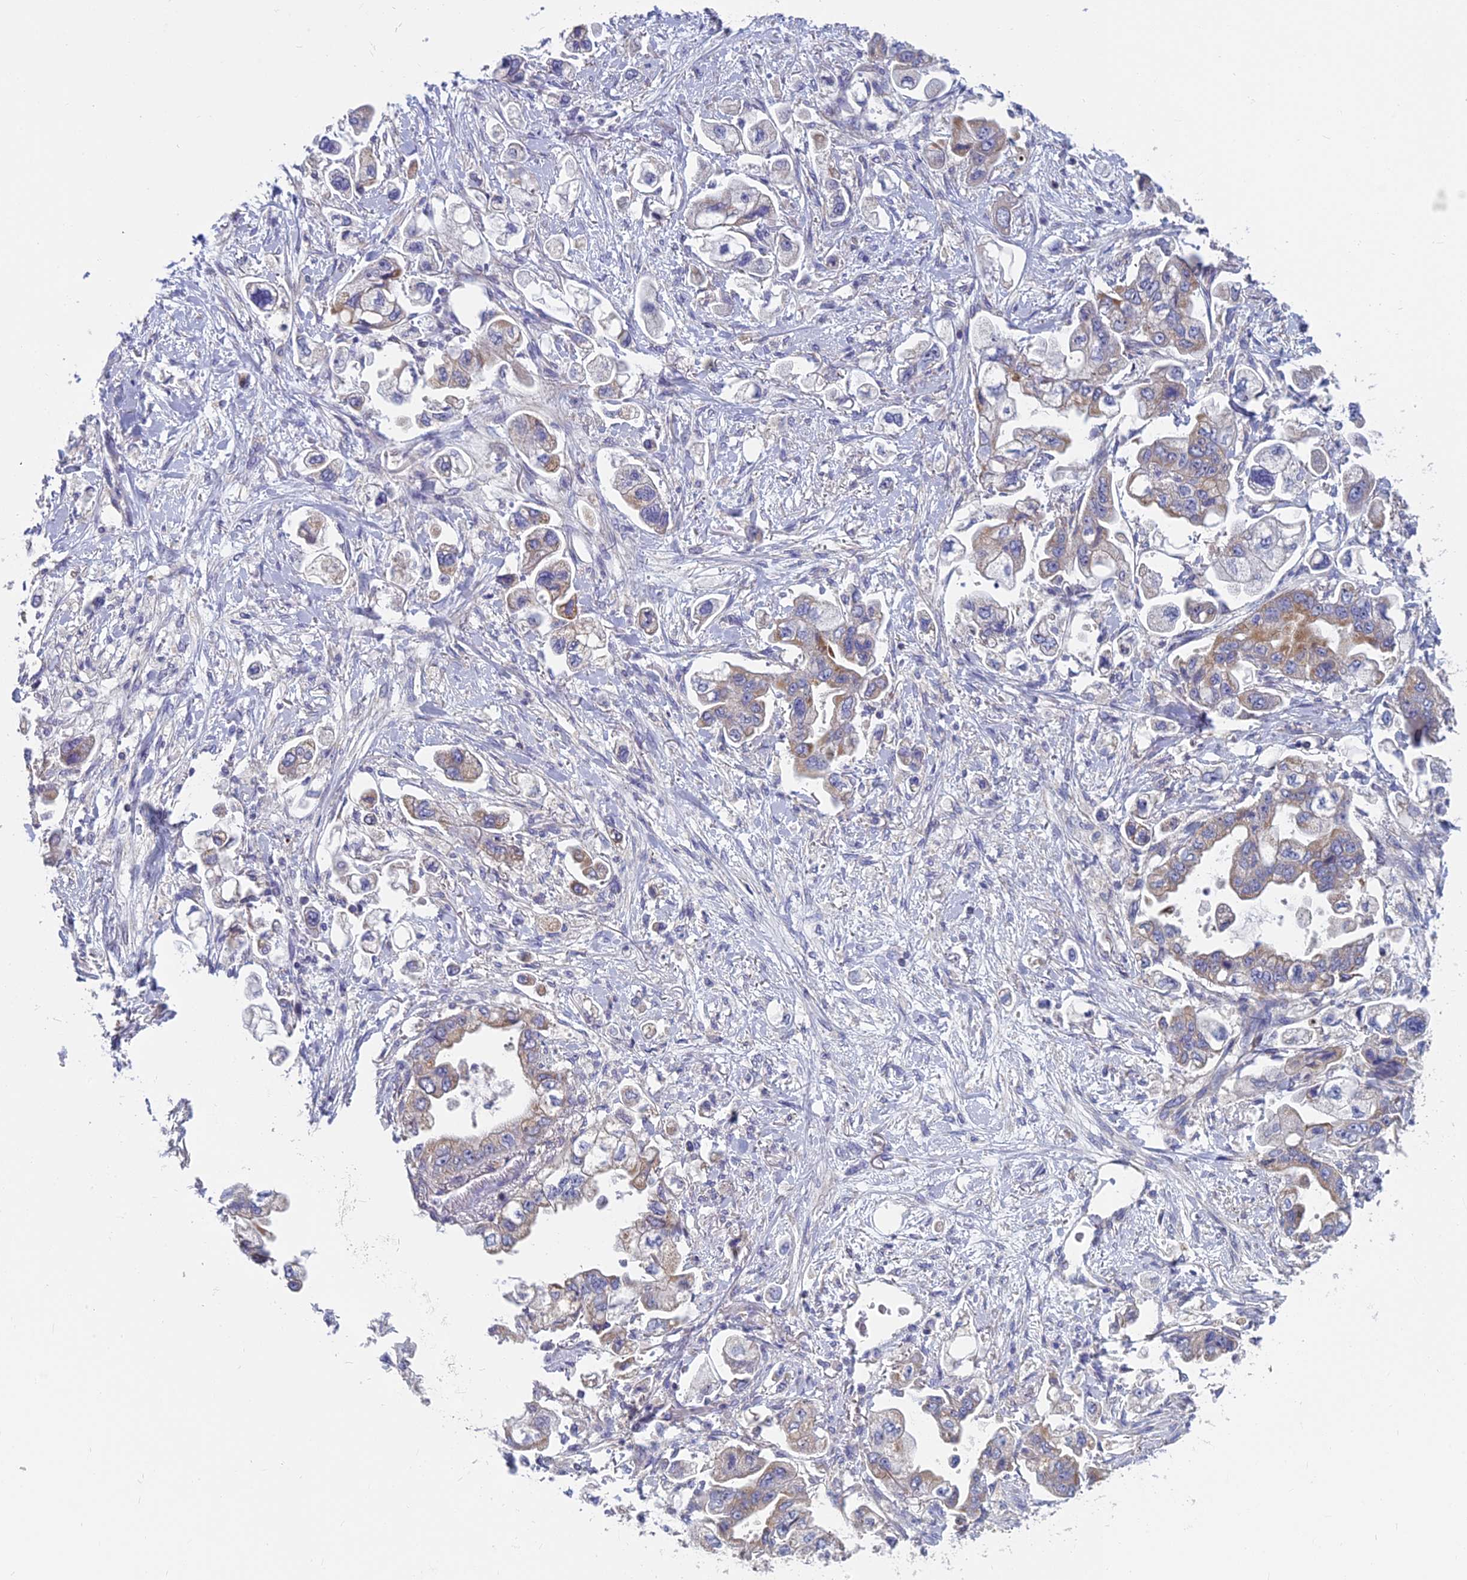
{"staining": {"intensity": "moderate", "quantity": "<25%", "location": "cytoplasmic/membranous"}, "tissue": "stomach cancer", "cell_type": "Tumor cells", "image_type": "cancer", "snomed": [{"axis": "morphology", "description": "Adenocarcinoma, NOS"}, {"axis": "topography", "description": "Stomach"}], "caption": "A micrograph of adenocarcinoma (stomach) stained for a protein exhibits moderate cytoplasmic/membranous brown staining in tumor cells. (DAB (3,3'-diaminobenzidine) IHC, brown staining for protein, blue staining for nuclei).", "gene": "COX20", "patient": {"sex": "male", "age": 62}}